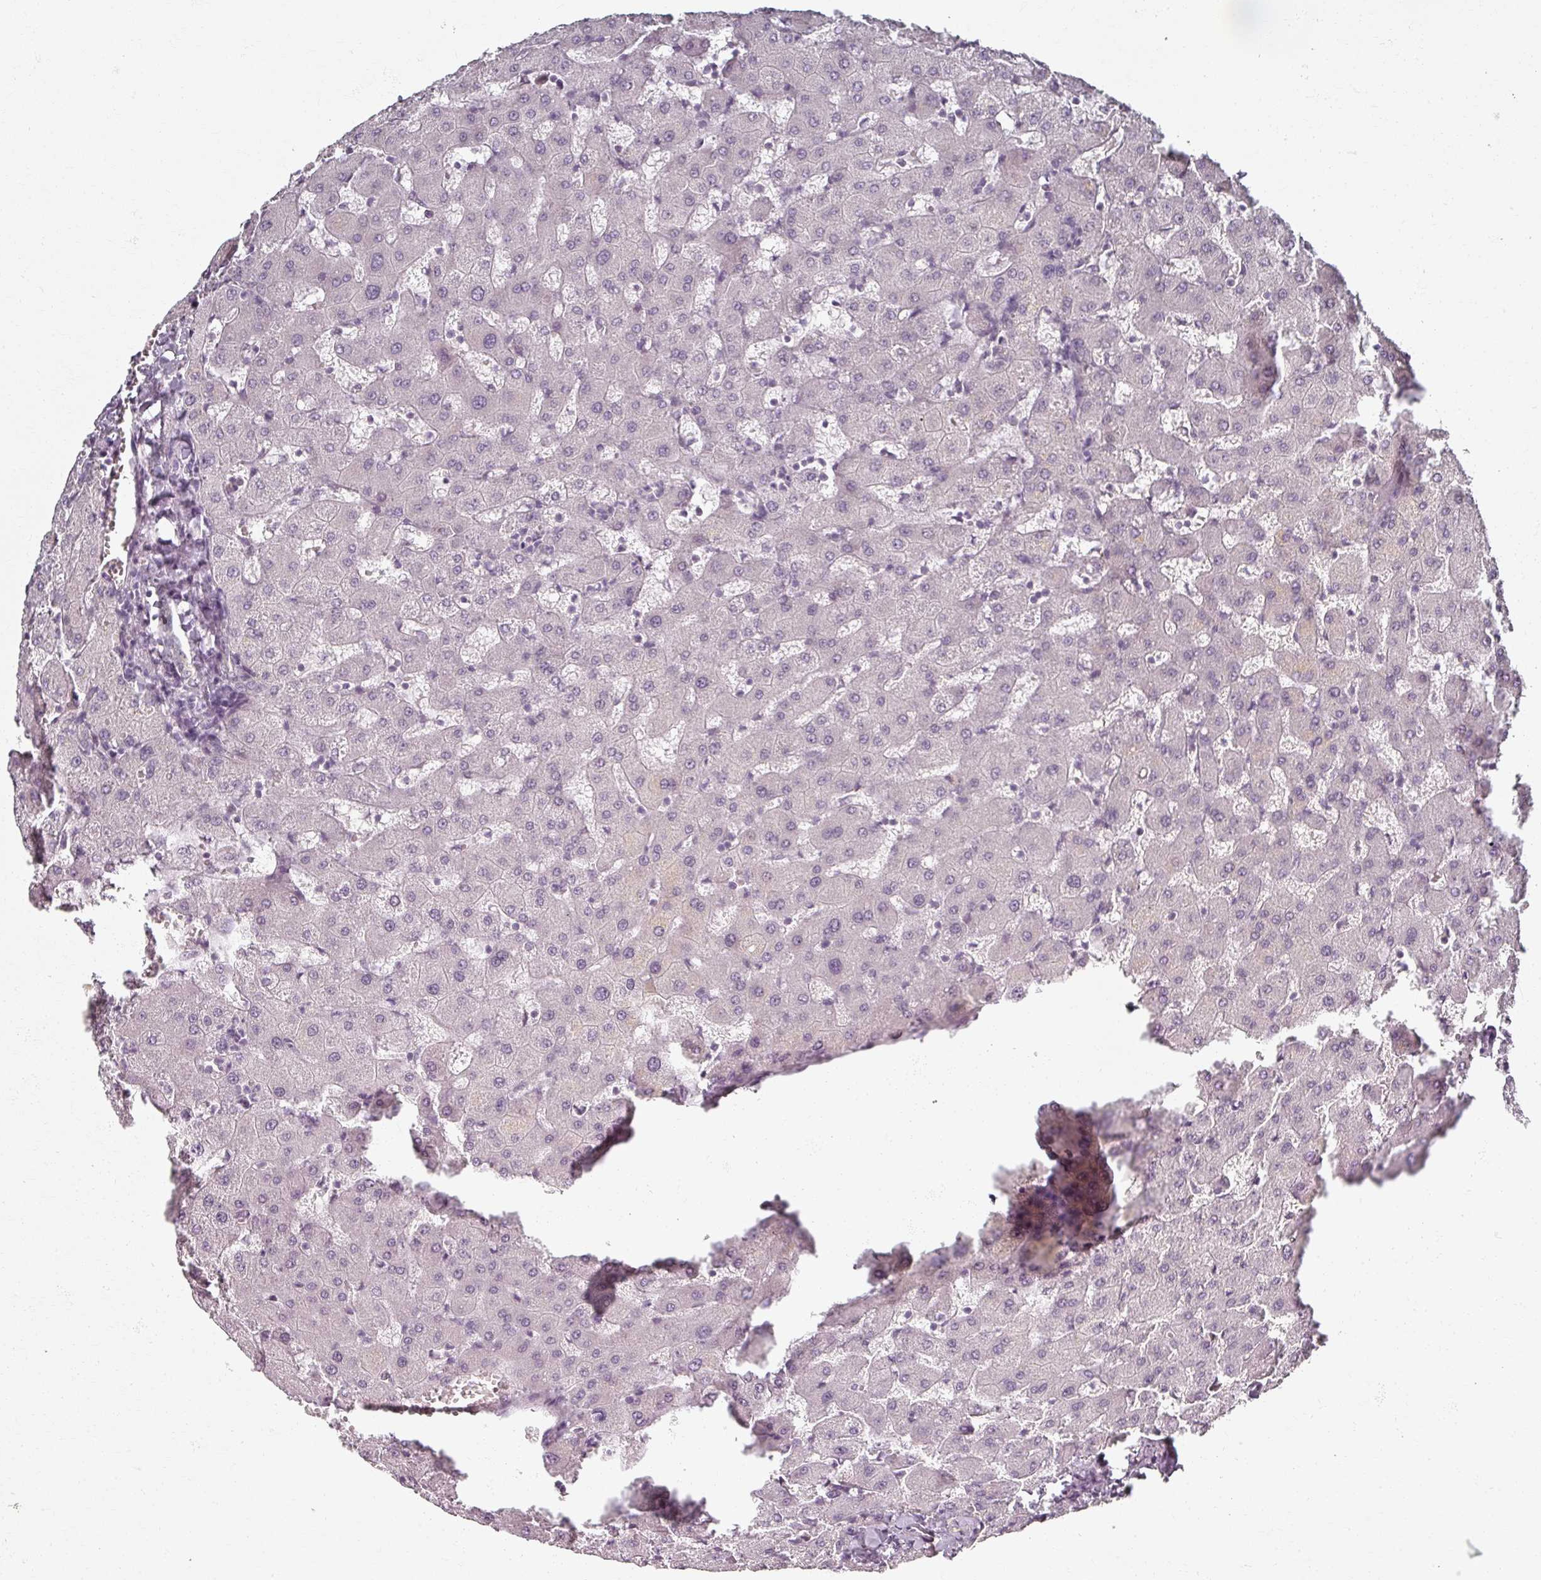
{"staining": {"intensity": "weak", "quantity": "25%-75%", "location": "nuclear"}, "tissue": "liver", "cell_type": "Cholangiocytes", "image_type": "normal", "snomed": [{"axis": "morphology", "description": "Normal tissue, NOS"}, {"axis": "topography", "description": "Liver"}], "caption": "High-magnification brightfield microscopy of benign liver stained with DAB (brown) and counterstained with hematoxylin (blue). cholangiocytes exhibit weak nuclear expression is appreciated in about25%-75% of cells.", "gene": "RIPOR3", "patient": {"sex": "female", "age": 63}}